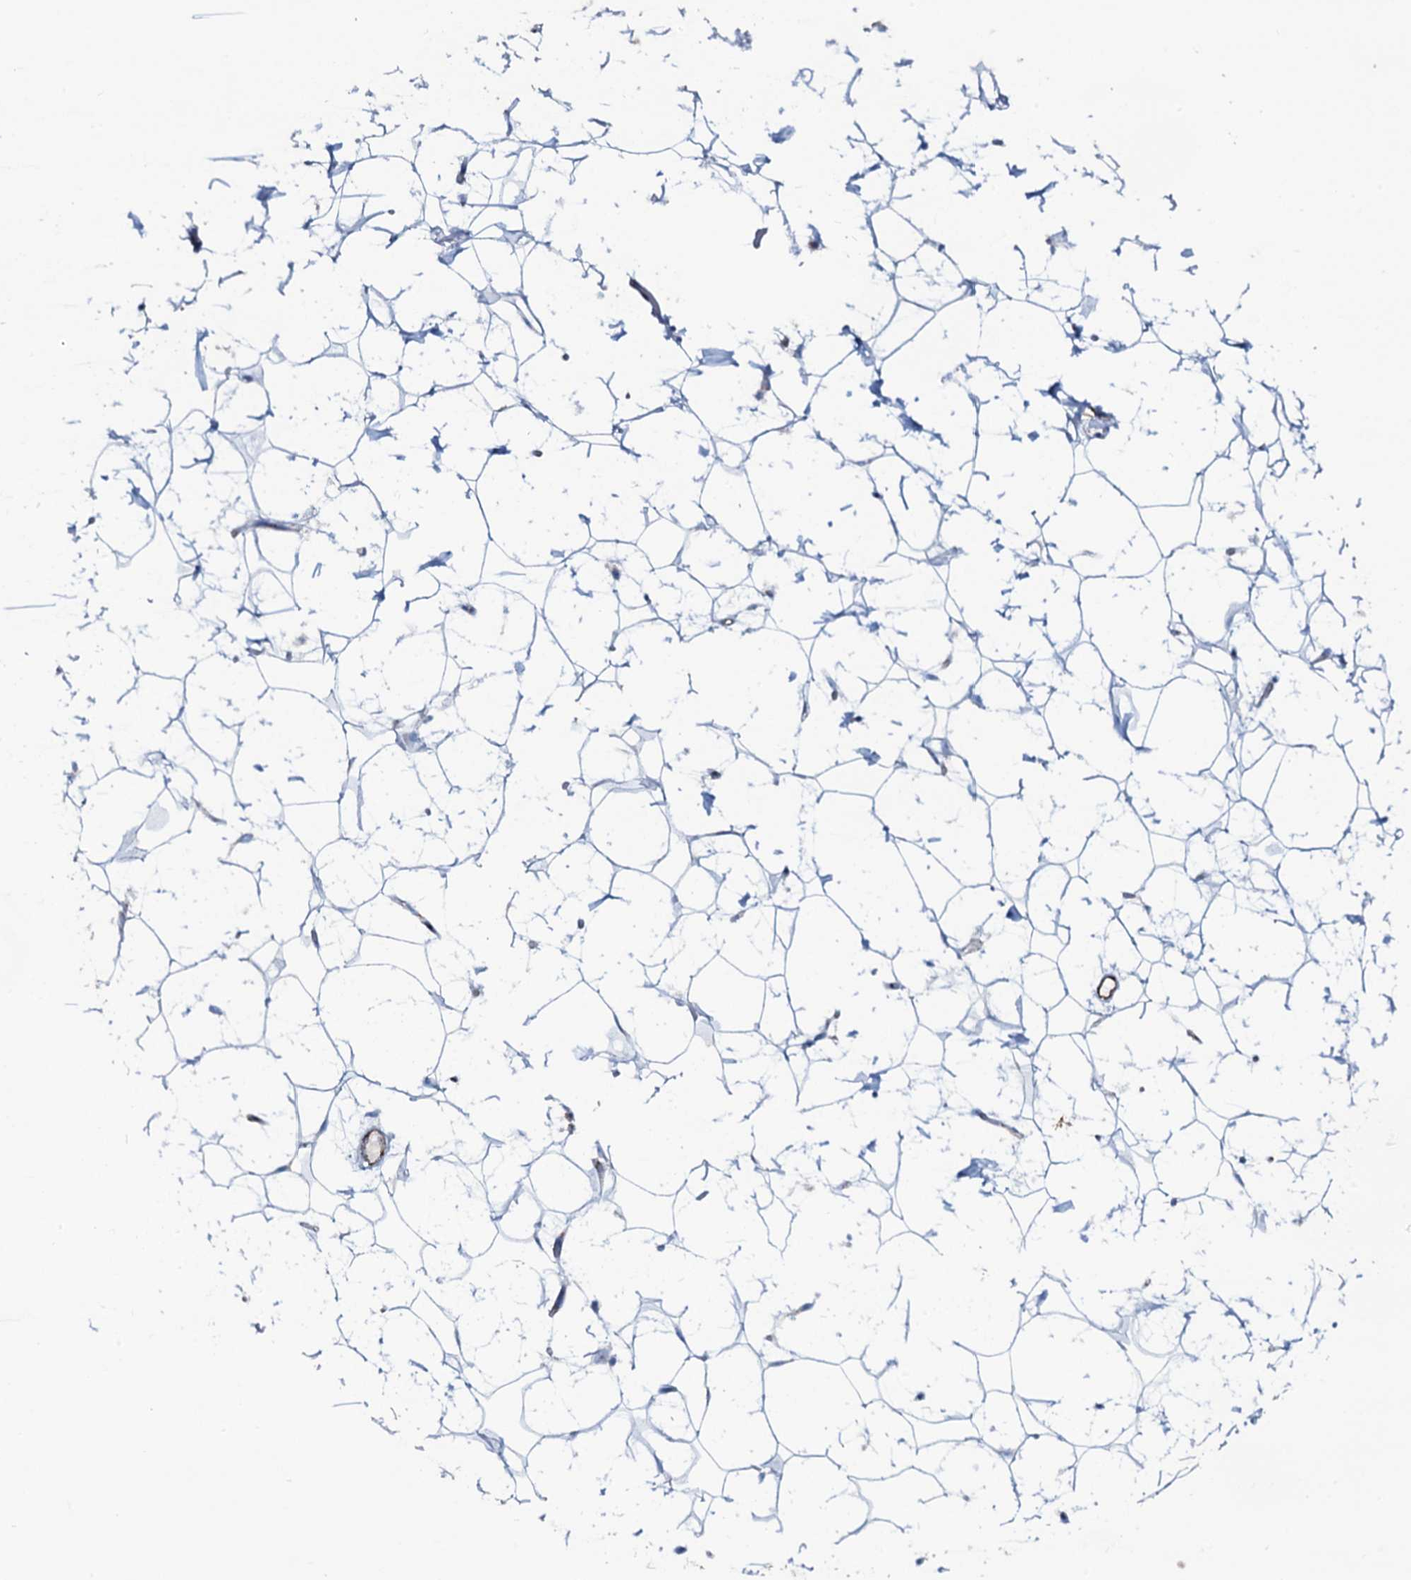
{"staining": {"intensity": "negative", "quantity": "none", "location": "none"}, "tissue": "adipose tissue", "cell_type": "Adipocytes", "image_type": "normal", "snomed": [{"axis": "morphology", "description": "Normal tissue, NOS"}, {"axis": "topography", "description": "Breast"}], "caption": "A micrograph of human adipose tissue is negative for staining in adipocytes. (Stains: DAB immunohistochemistry (IHC) with hematoxylin counter stain, Microscopy: brightfield microscopy at high magnification).", "gene": "OSBPL2", "patient": {"sex": "female", "age": 26}}